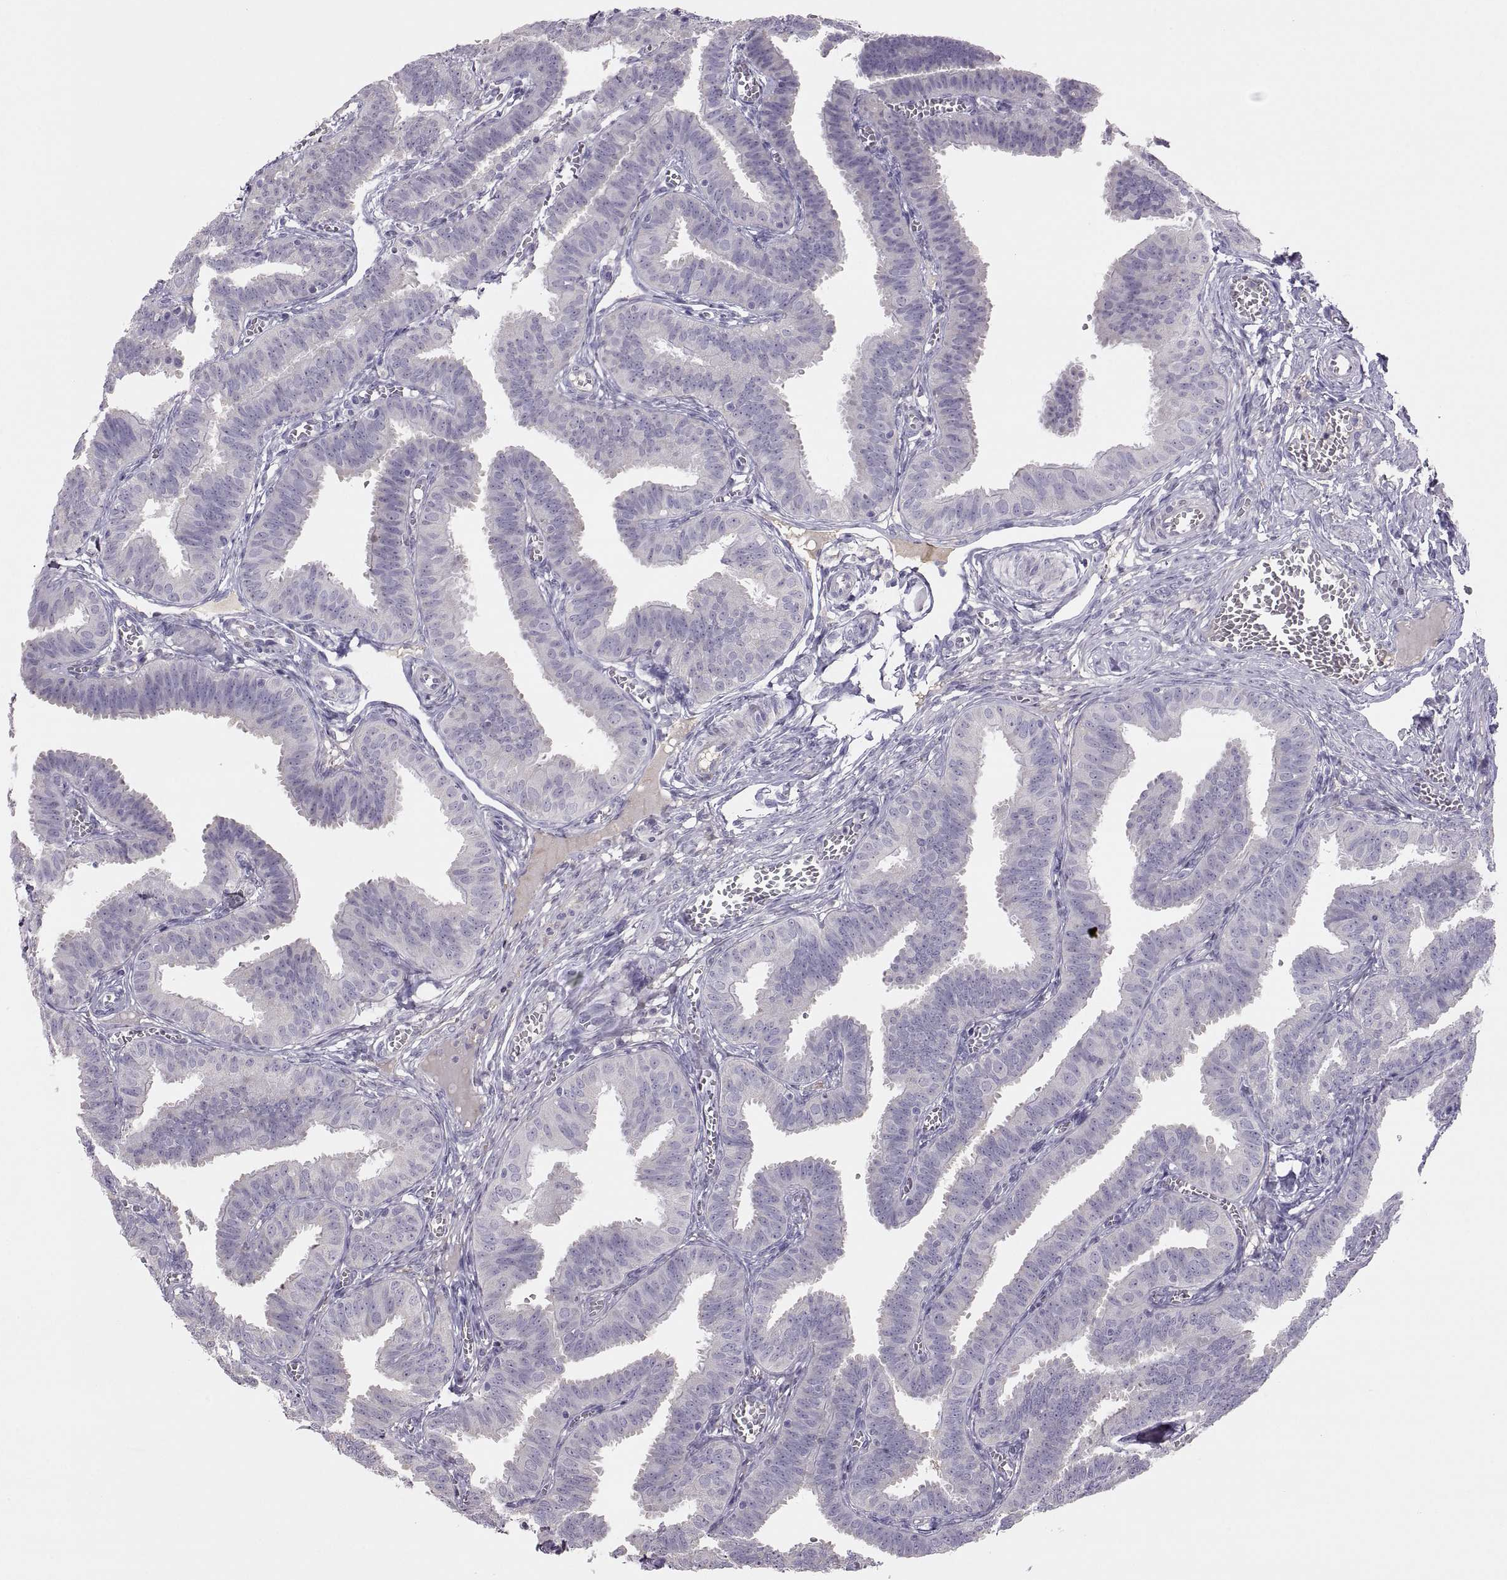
{"staining": {"intensity": "negative", "quantity": "none", "location": "none"}, "tissue": "fallopian tube", "cell_type": "Glandular cells", "image_type": "normal", "snomed": [{"axis": "morphology", "description": "Normal tissue, NOS"}, {"axis": "topography", "description": "Fallopian tube"}], "caption": "A high-resolution histopathology image shows IHC staining of normal fallopian tube, which exhibits no significant expression in glandular cells.", "gene": "TBX19", "patient": {"sex": "female", "age": 25}}